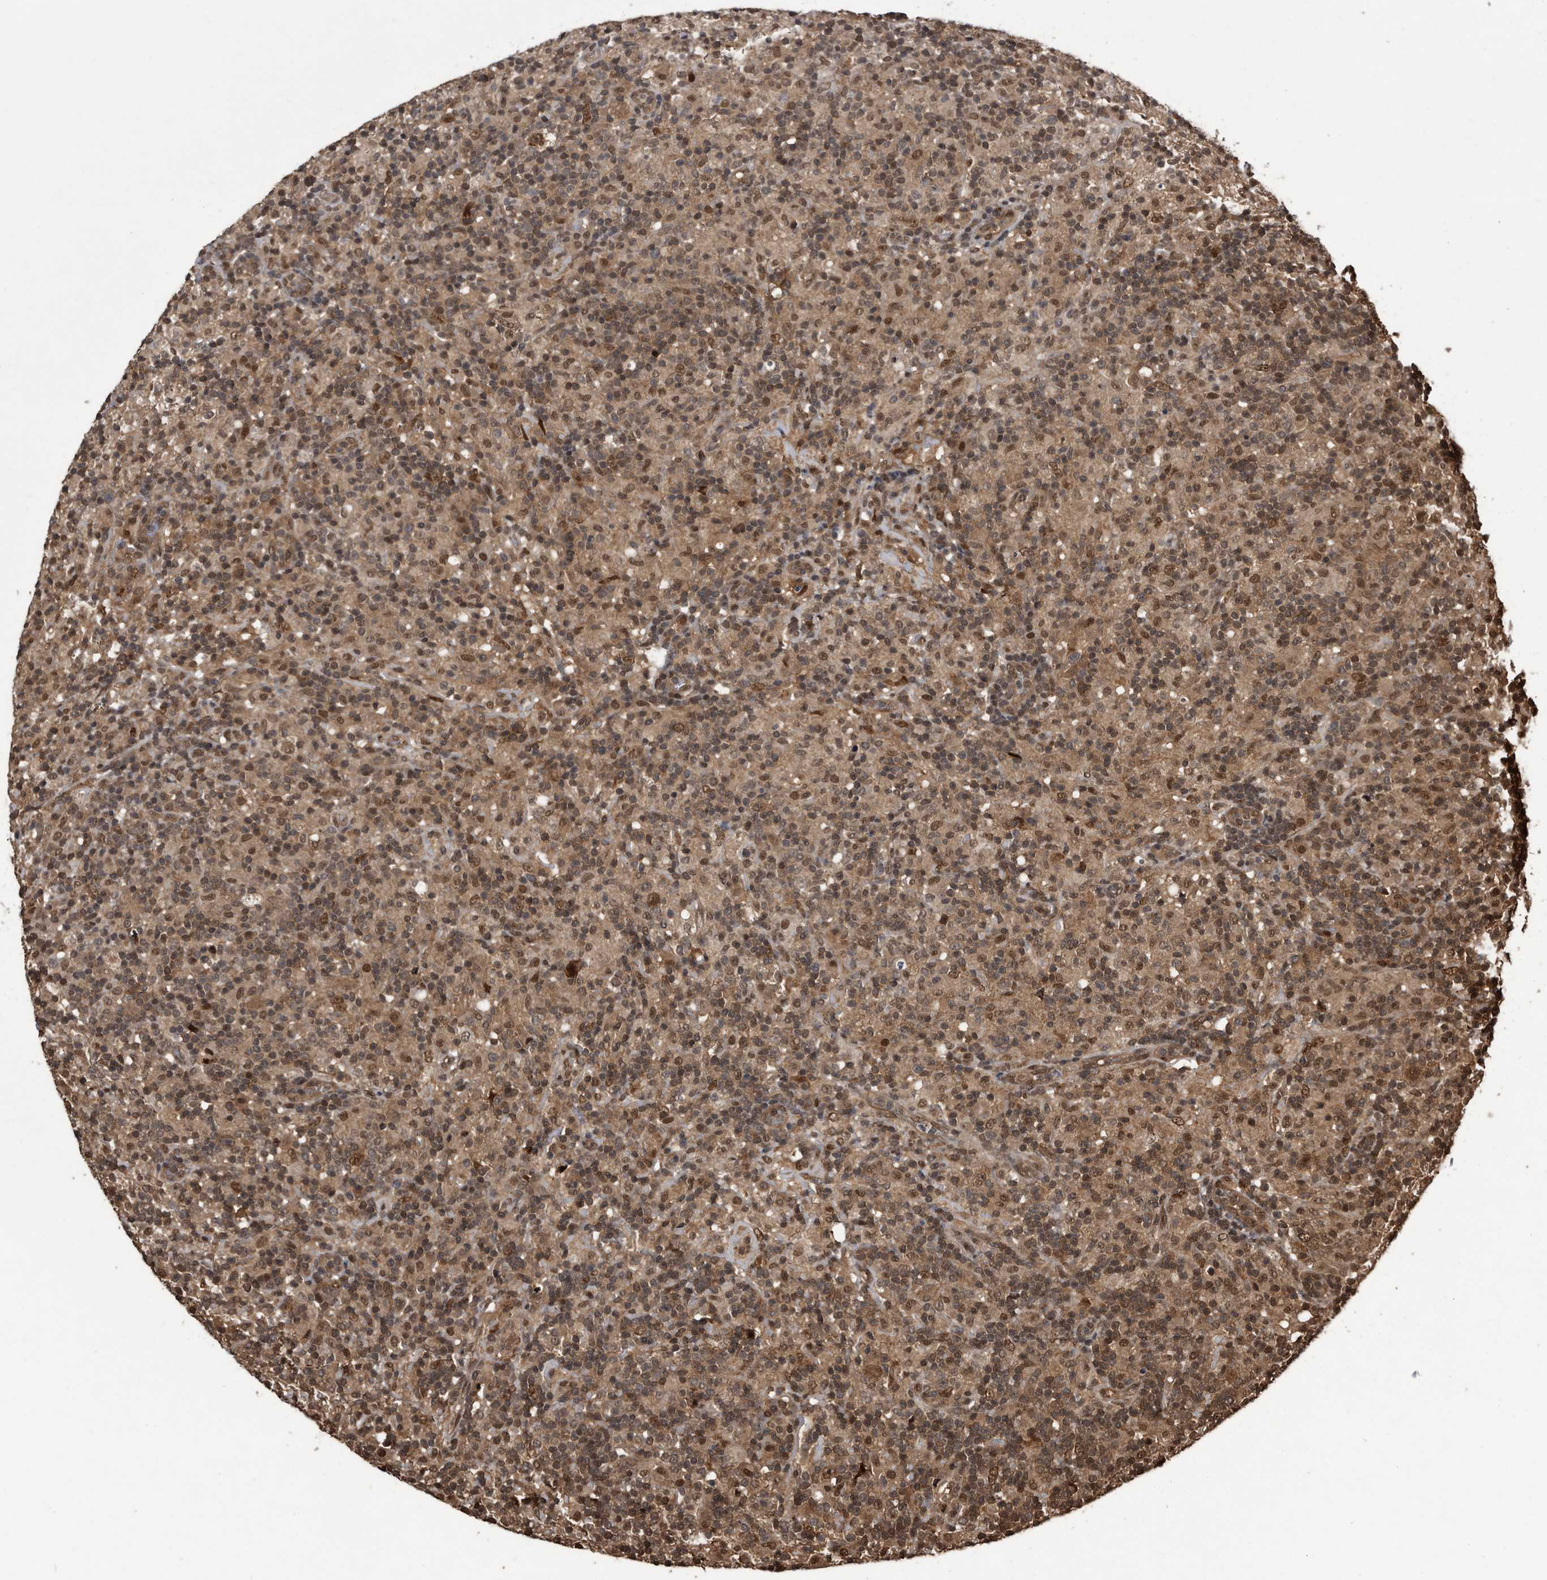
{"staining": {"intensity": "moderate", "quantity": ">75%", "location": "cytoplasmic/membranous,nuclear"}, "tissue": "lymphoma", "cell_type": "Tumor cells", "image_type": "cancer", "snomed": [{"axis": "morphology", "description": "Hodgkin's disease, NOS"}, {"axis": "topography", "description": "Lymph node"}], "caption": "Immunohistochemical staining of Hodgkin's disease exhibits medium levels of moderate cytoplasmic/membranous and nuclear expression in approximately >75% of tumor cells.", "gene": "RAD23B", "patient": {"sex": "male", "age": 70}}